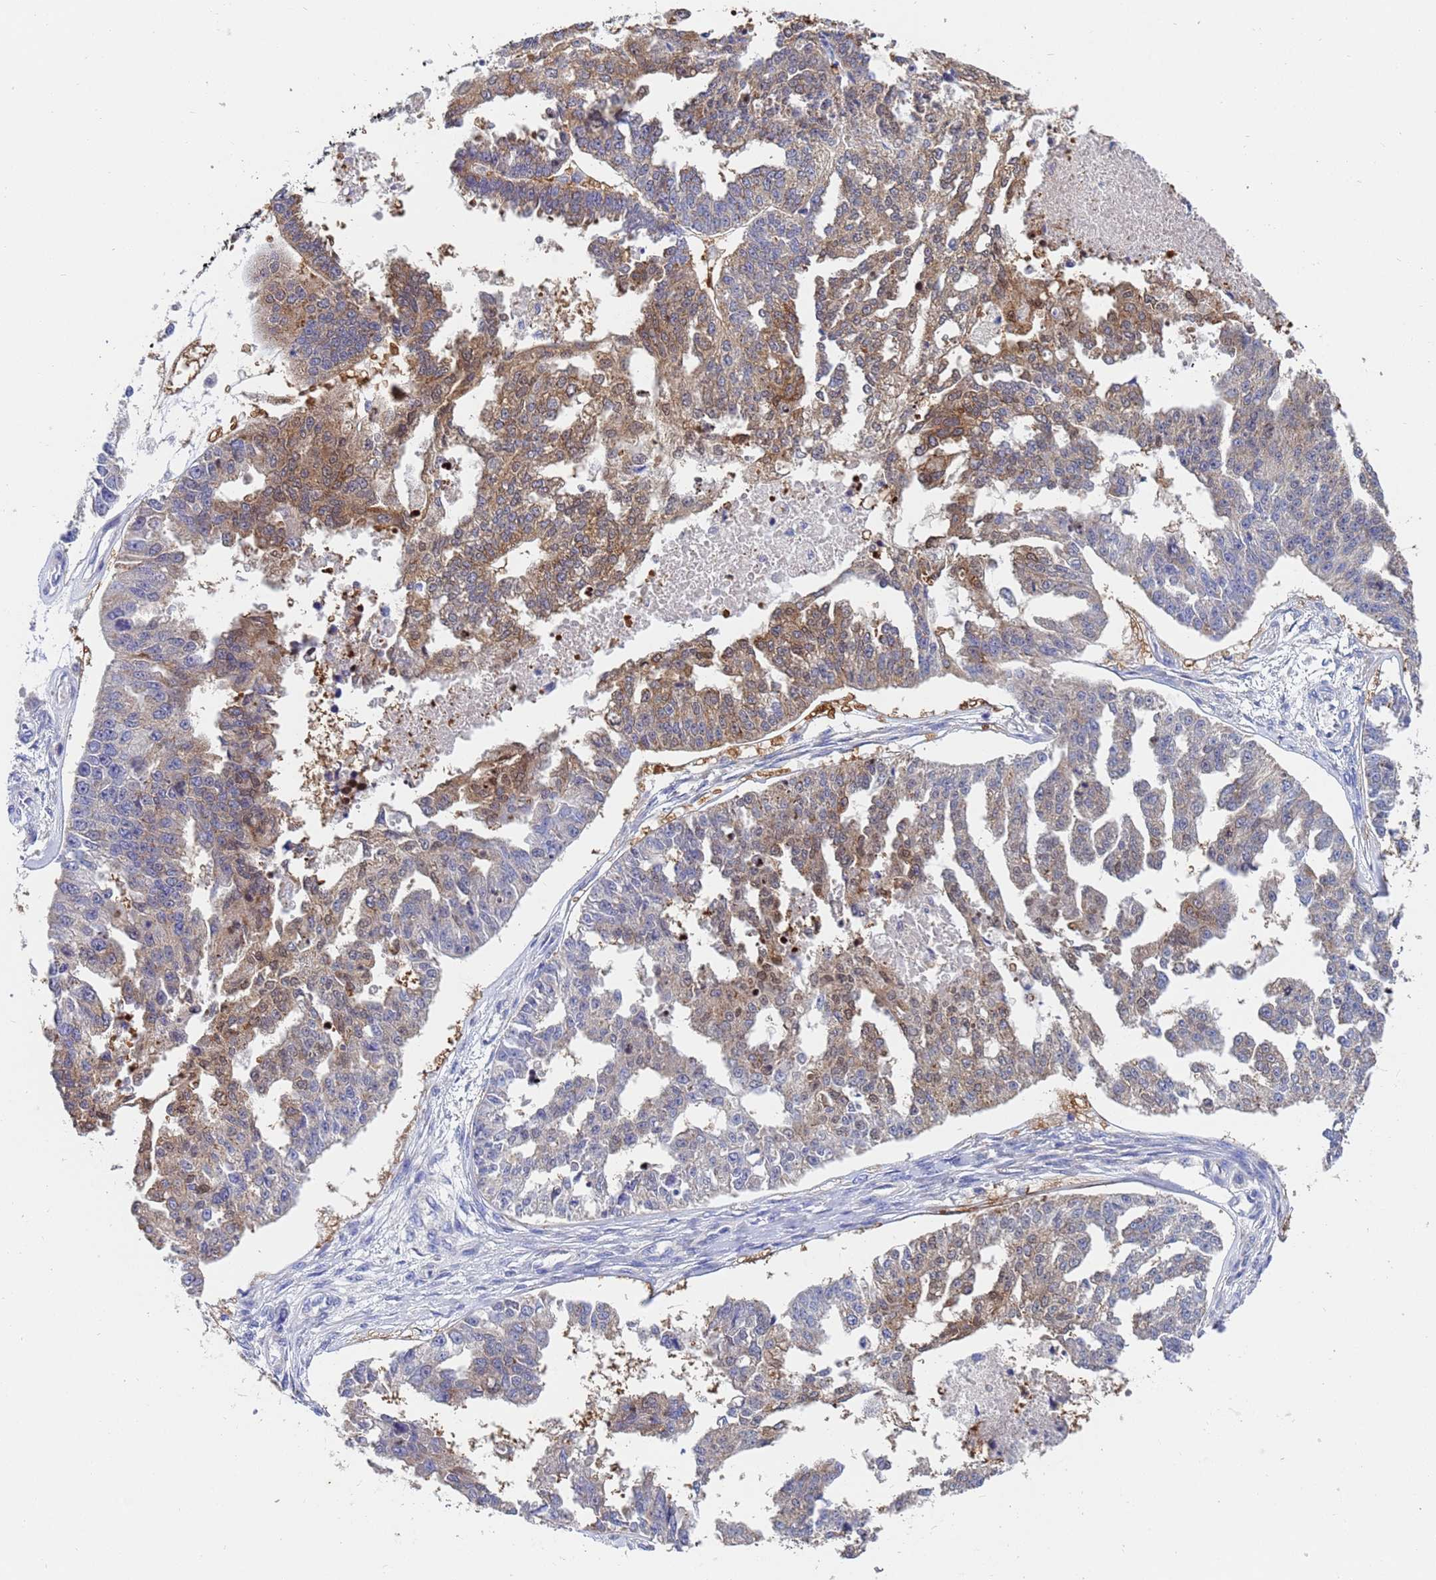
{"staining": {"intensity": "moderate", "quantity": "25%-75%", "location": "cytoplasmic/membranous"}, "tissue": "ovarian cancer", "cell_type": "Tumor cells", "image_type": "cancer", "snomed": [{"axis": "morphology", "description": "Cystadenocarcinoma, serous, NOS"}, {"axis": "topography", "description": "Ovary"}], "caption": "The histopathology image reveals a brown stain indicating the presence of a protein in the cytoplasmic/membranous of tumor cells in ovarian cancer (serous cystadenocarcinoma).", "gene": "TTLL11", "patient": {"sex": "female", "age": 58}}